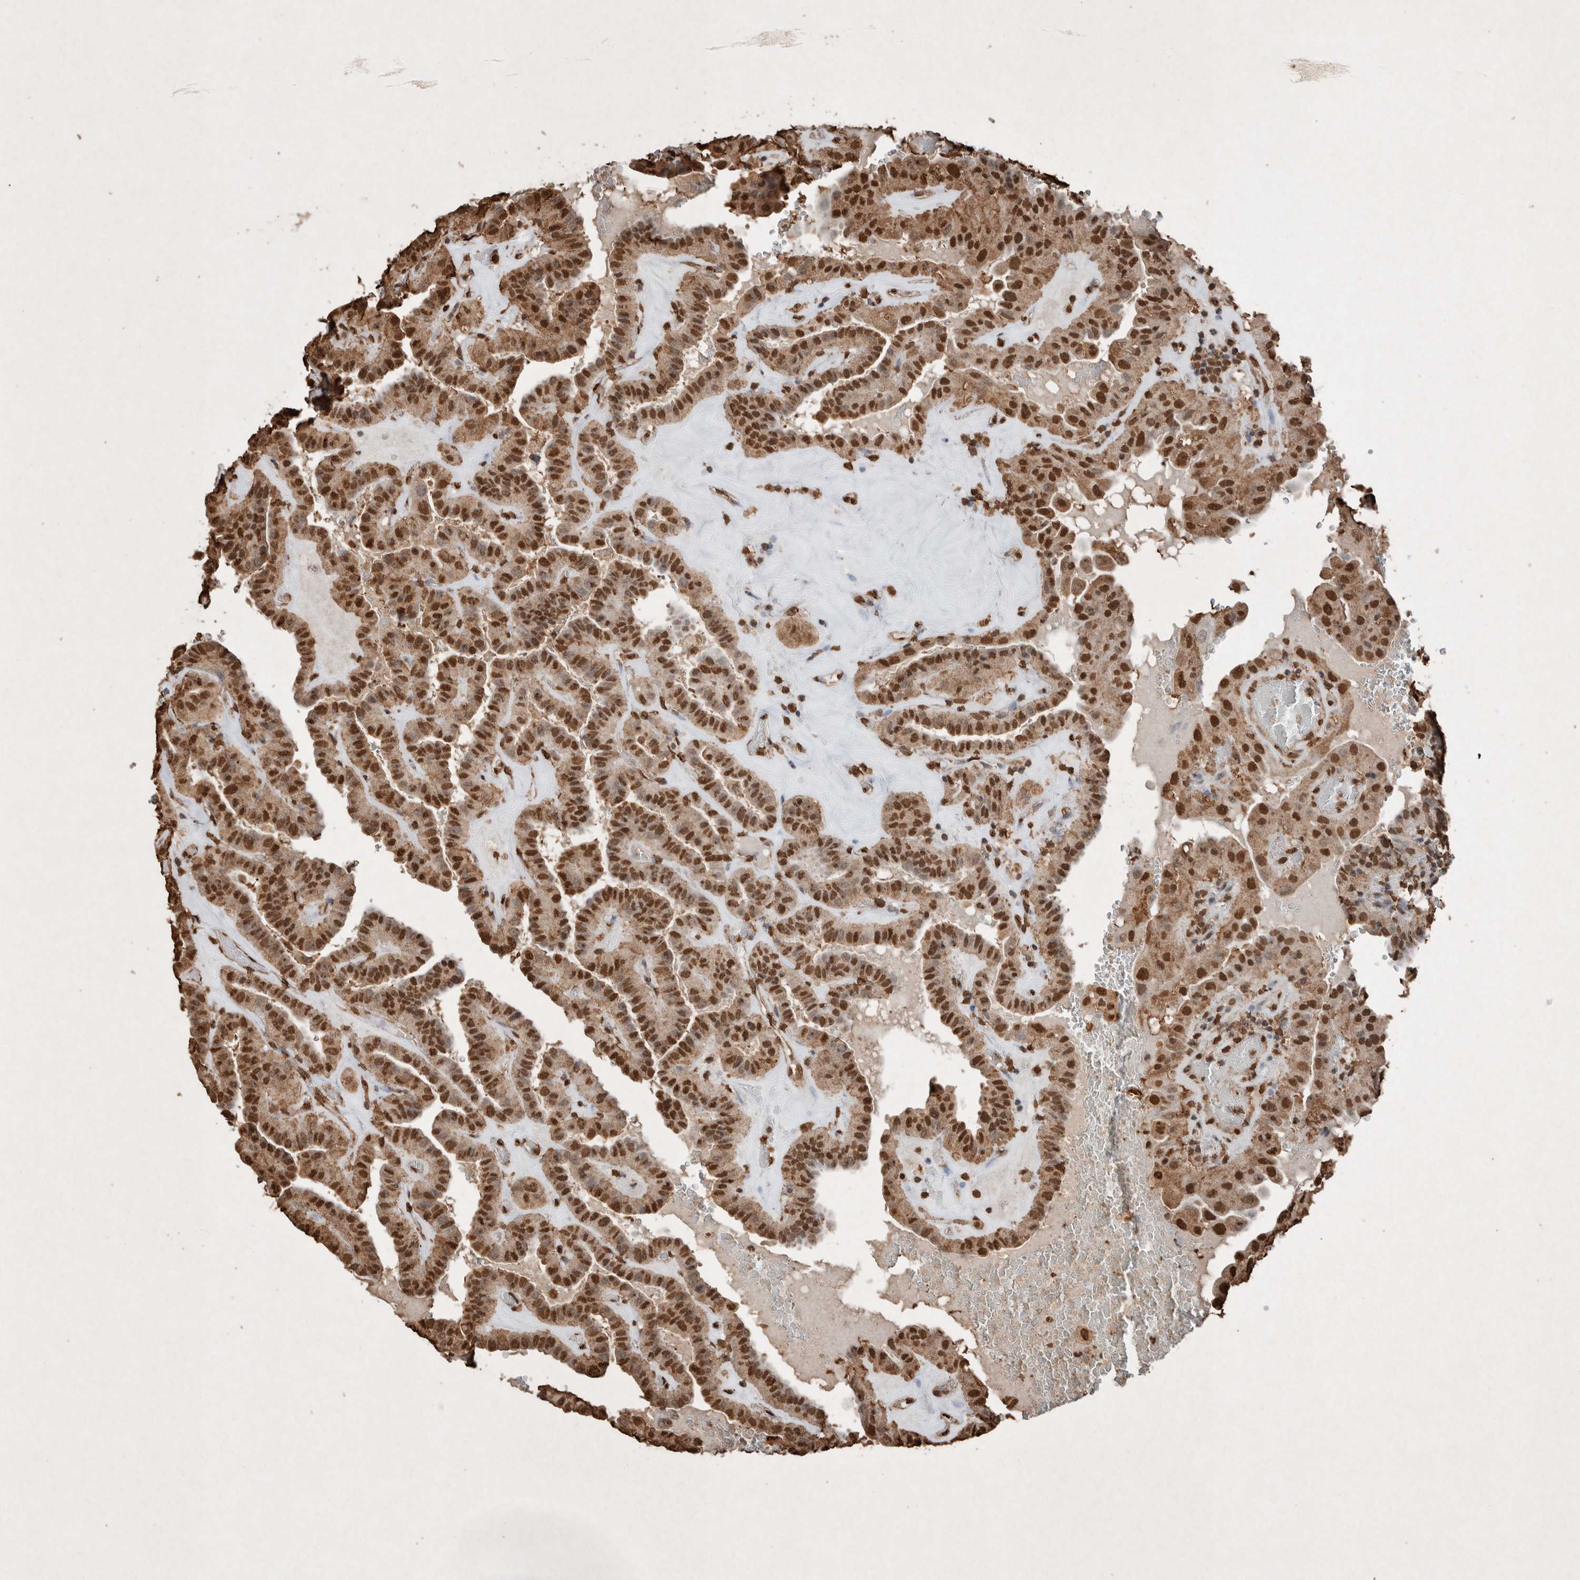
{"staining": {"intensity": "strong", "quantity": ">75%", "location": "nuclear"}, "tissue": "thyroid cancer", "cell_type": "Tumor cells", "image_type": "cancer", "snomed": [{"axis": "morphology", "description": "Papillary adenocarcinoma, NOS"}, {"axis": "topography", "description": "Thyroid gland"}], "caption": "Brown immunohistochemical staining in thyroid cancer (papillary adenocarcinoma) exhibits strong nuclear positivity in approximately >75% of tumor cells.", "gene": "FSTL3", "patient": {"sex": "male", "age": 77}}